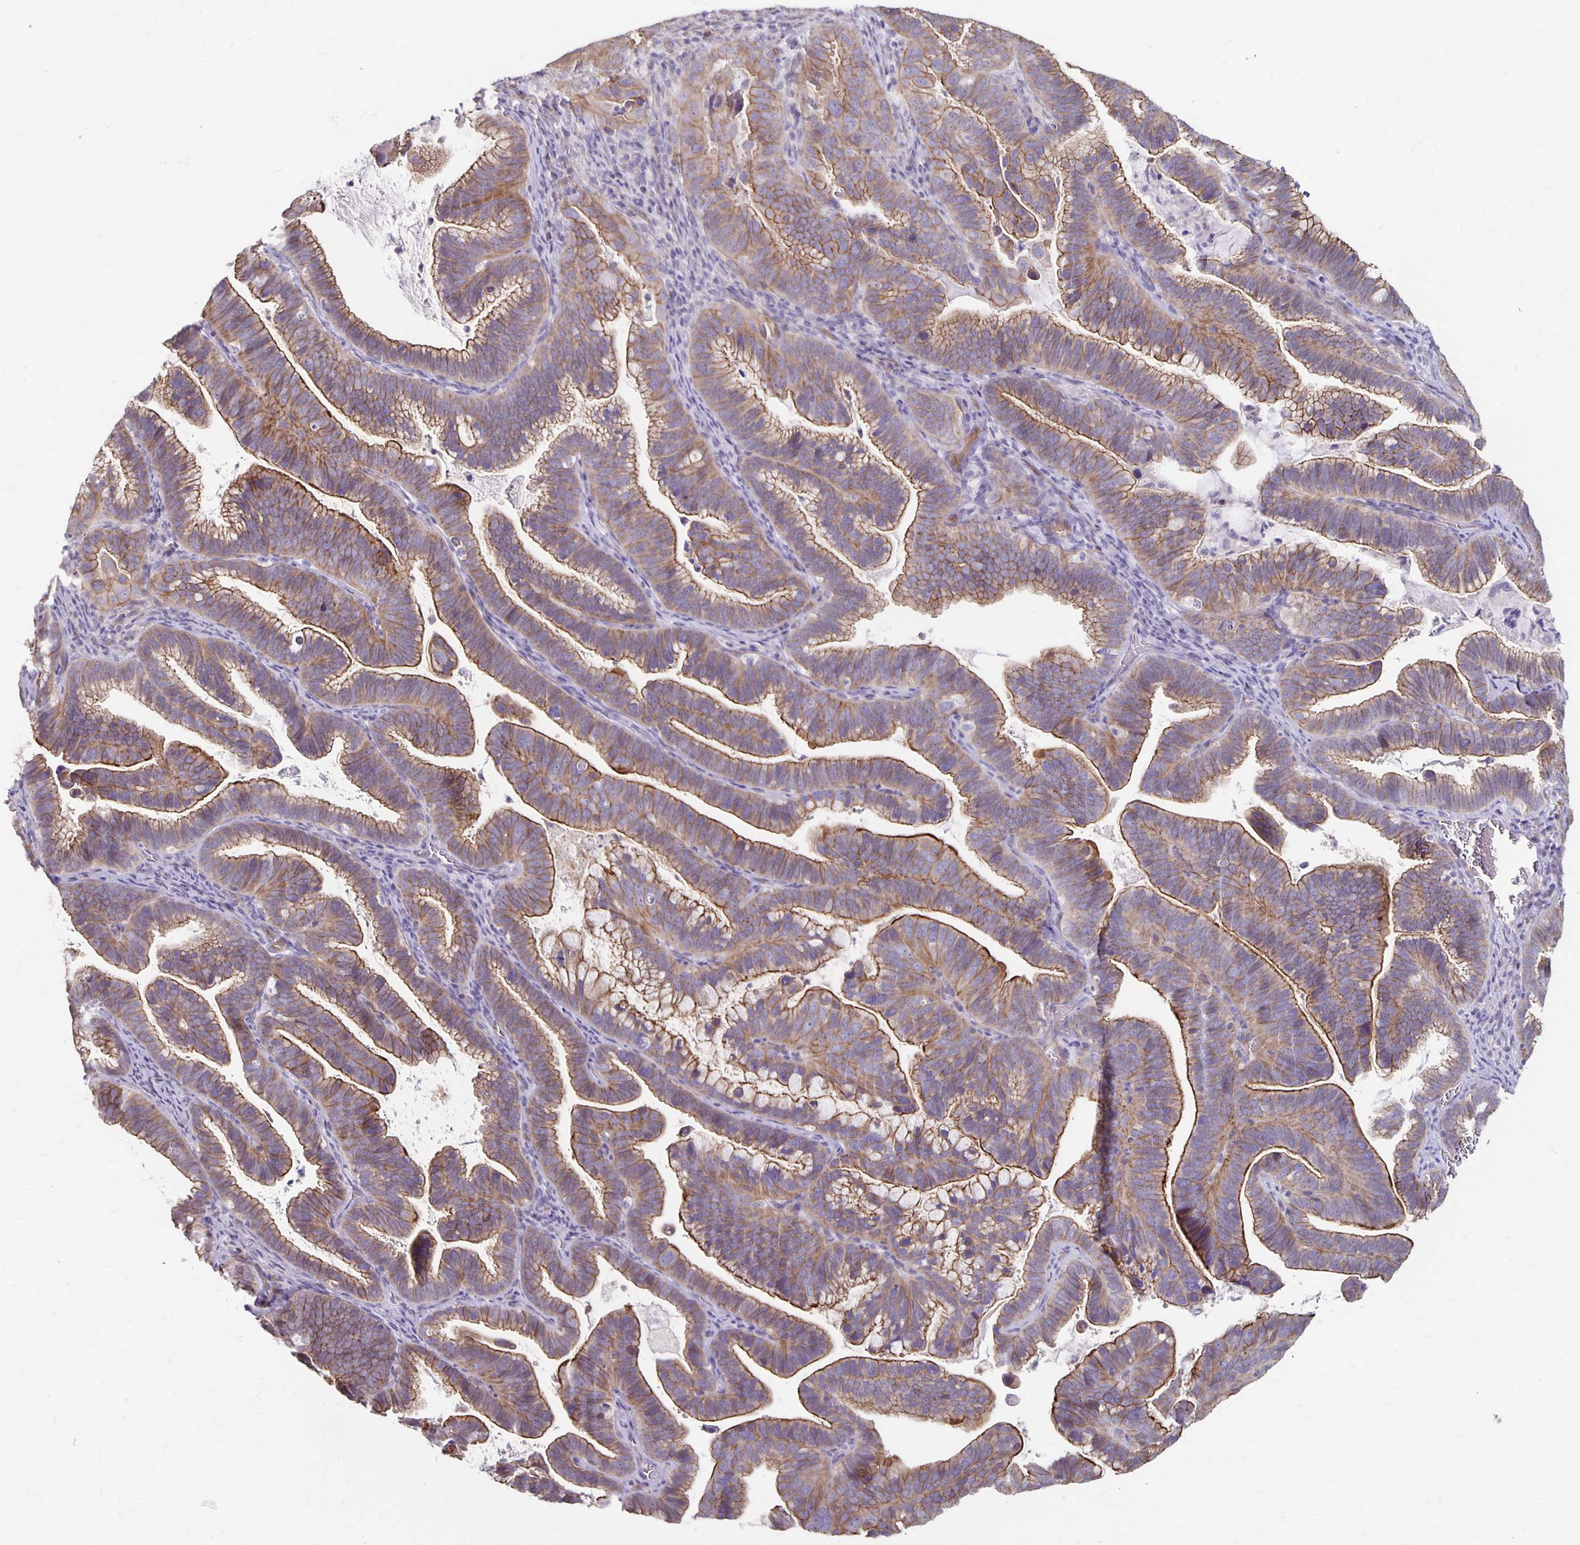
{"staining": {"intensity": "moderate", "quantity": ">75%", "location": "cytoplasmic/membranous"}, "tissue": "cervical cancer", "cell_type": "Tumor cells", "image_type": "cancer", "snomed": [{"axis": "morphology", "description": "Adenocarcinoma, NOS"}, {"axis": "topography", "description": "Cervix"}], "caption": "This histopathology image demonstrates cervical adenocarcinoma stained with immunohistochemistry (IHC) to label a protein in brown. The cytoplasmic/membranous of tumor cells show moderate positivity for the protein. Nuclei are counter-stained blue.", "gene": "PPP1R3E", "patient": {"sex": "female", "age": 61}}